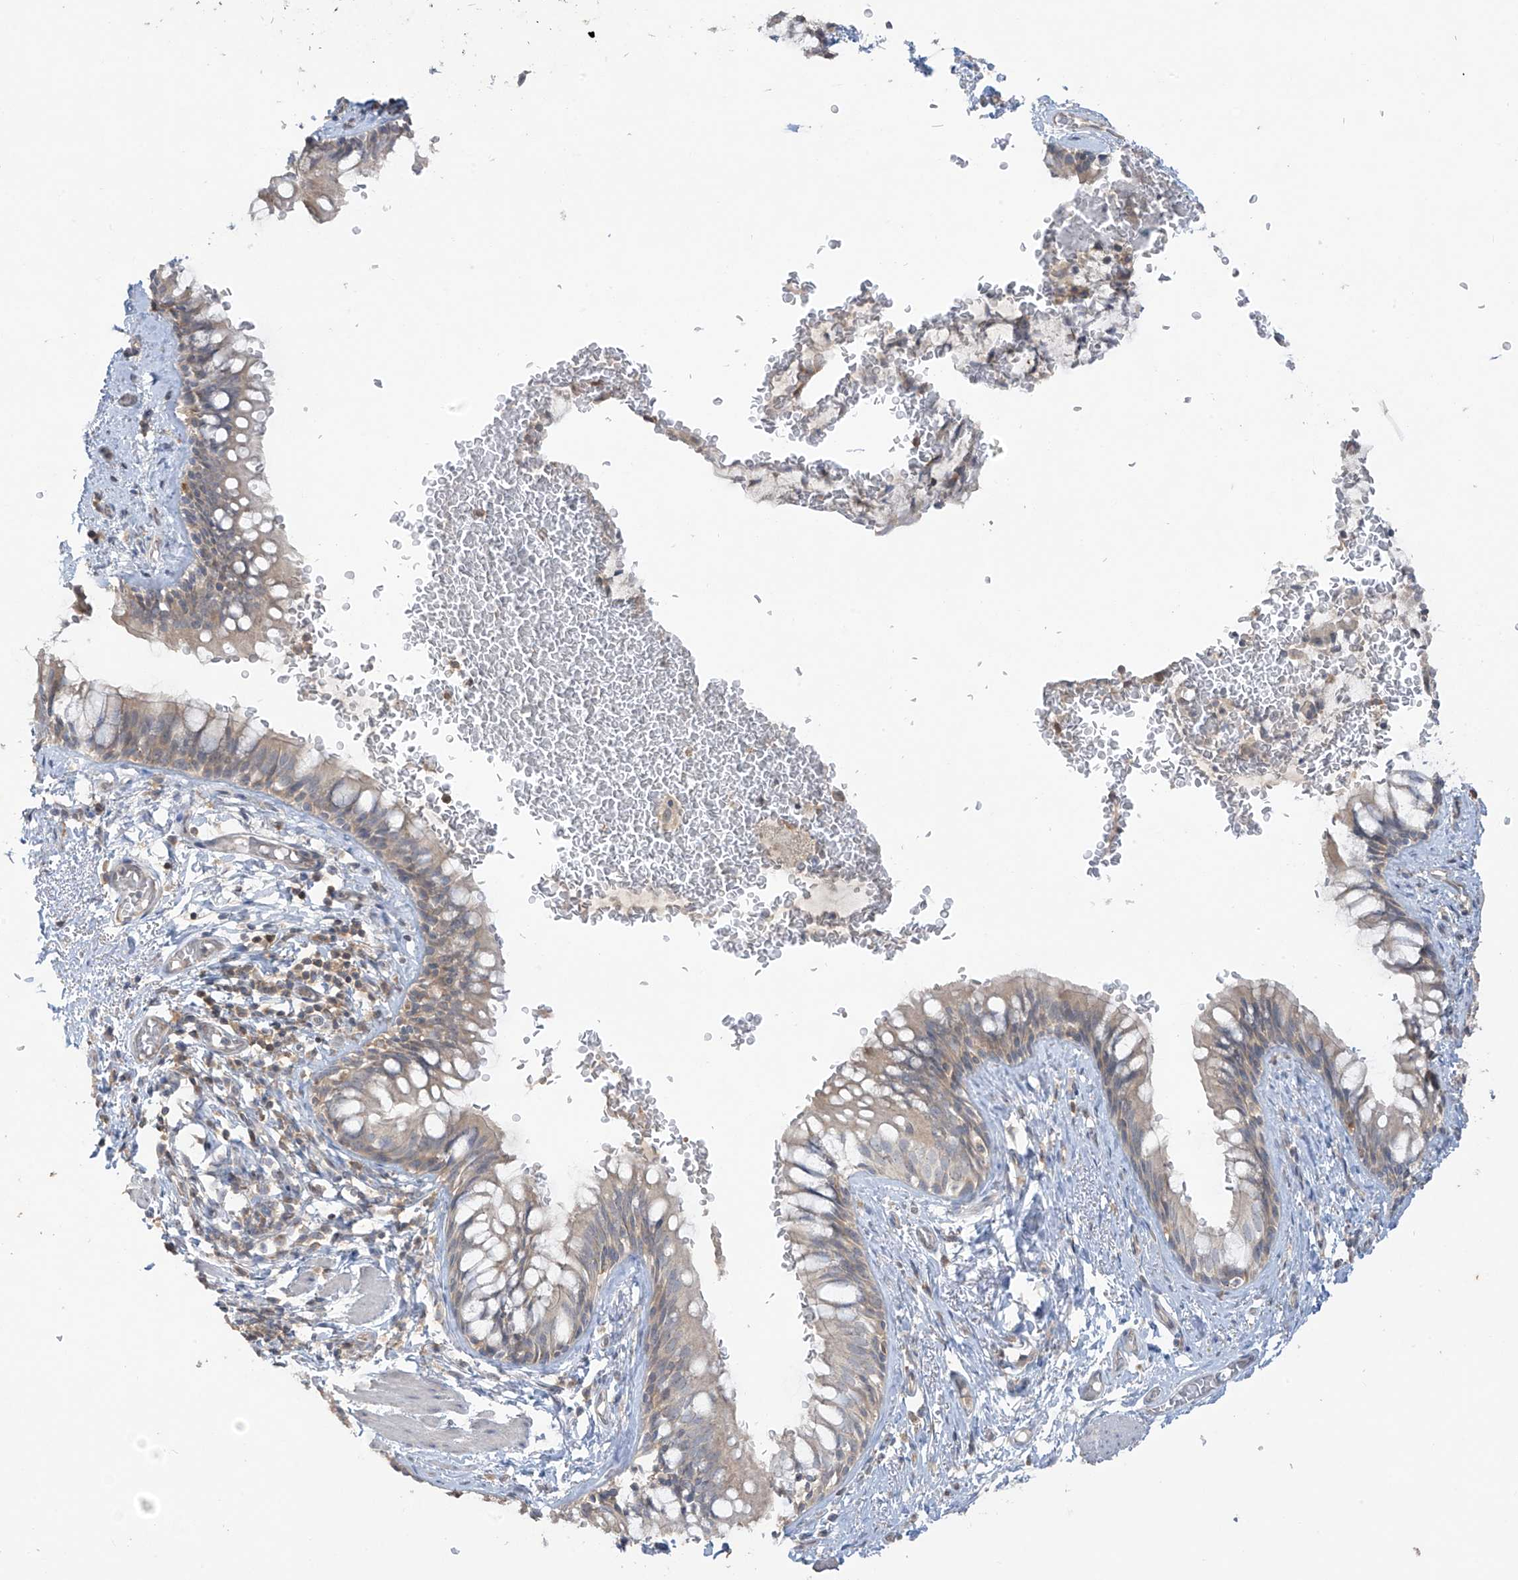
{"staining": {"intensity": "weak", "quantity": "<25%", "location": "cytoplasmic/membranous"}, "tissue": "bronchus", "cell_type": "Respiratory epithelial cells", "image_type": "normal", "snomed": [{"axis": "morphology", "description": "Normal tissue, NOS"}, {"axis": "topography", "description": "Cartilage tissue"}, {"axis": "topography", "description": "Bronchus"}], "caption": "High magnification brightfield microscopy of unremarkable bronchus stained with DAB (brown) and counterstained with hematoxylin (blue): respiratory epithelial cells show no significant positivity. (DAB IHC with hematoxylin counter stain).", "gene": "ANGEL2", "patient": {"sex": "female", "age": 36}}